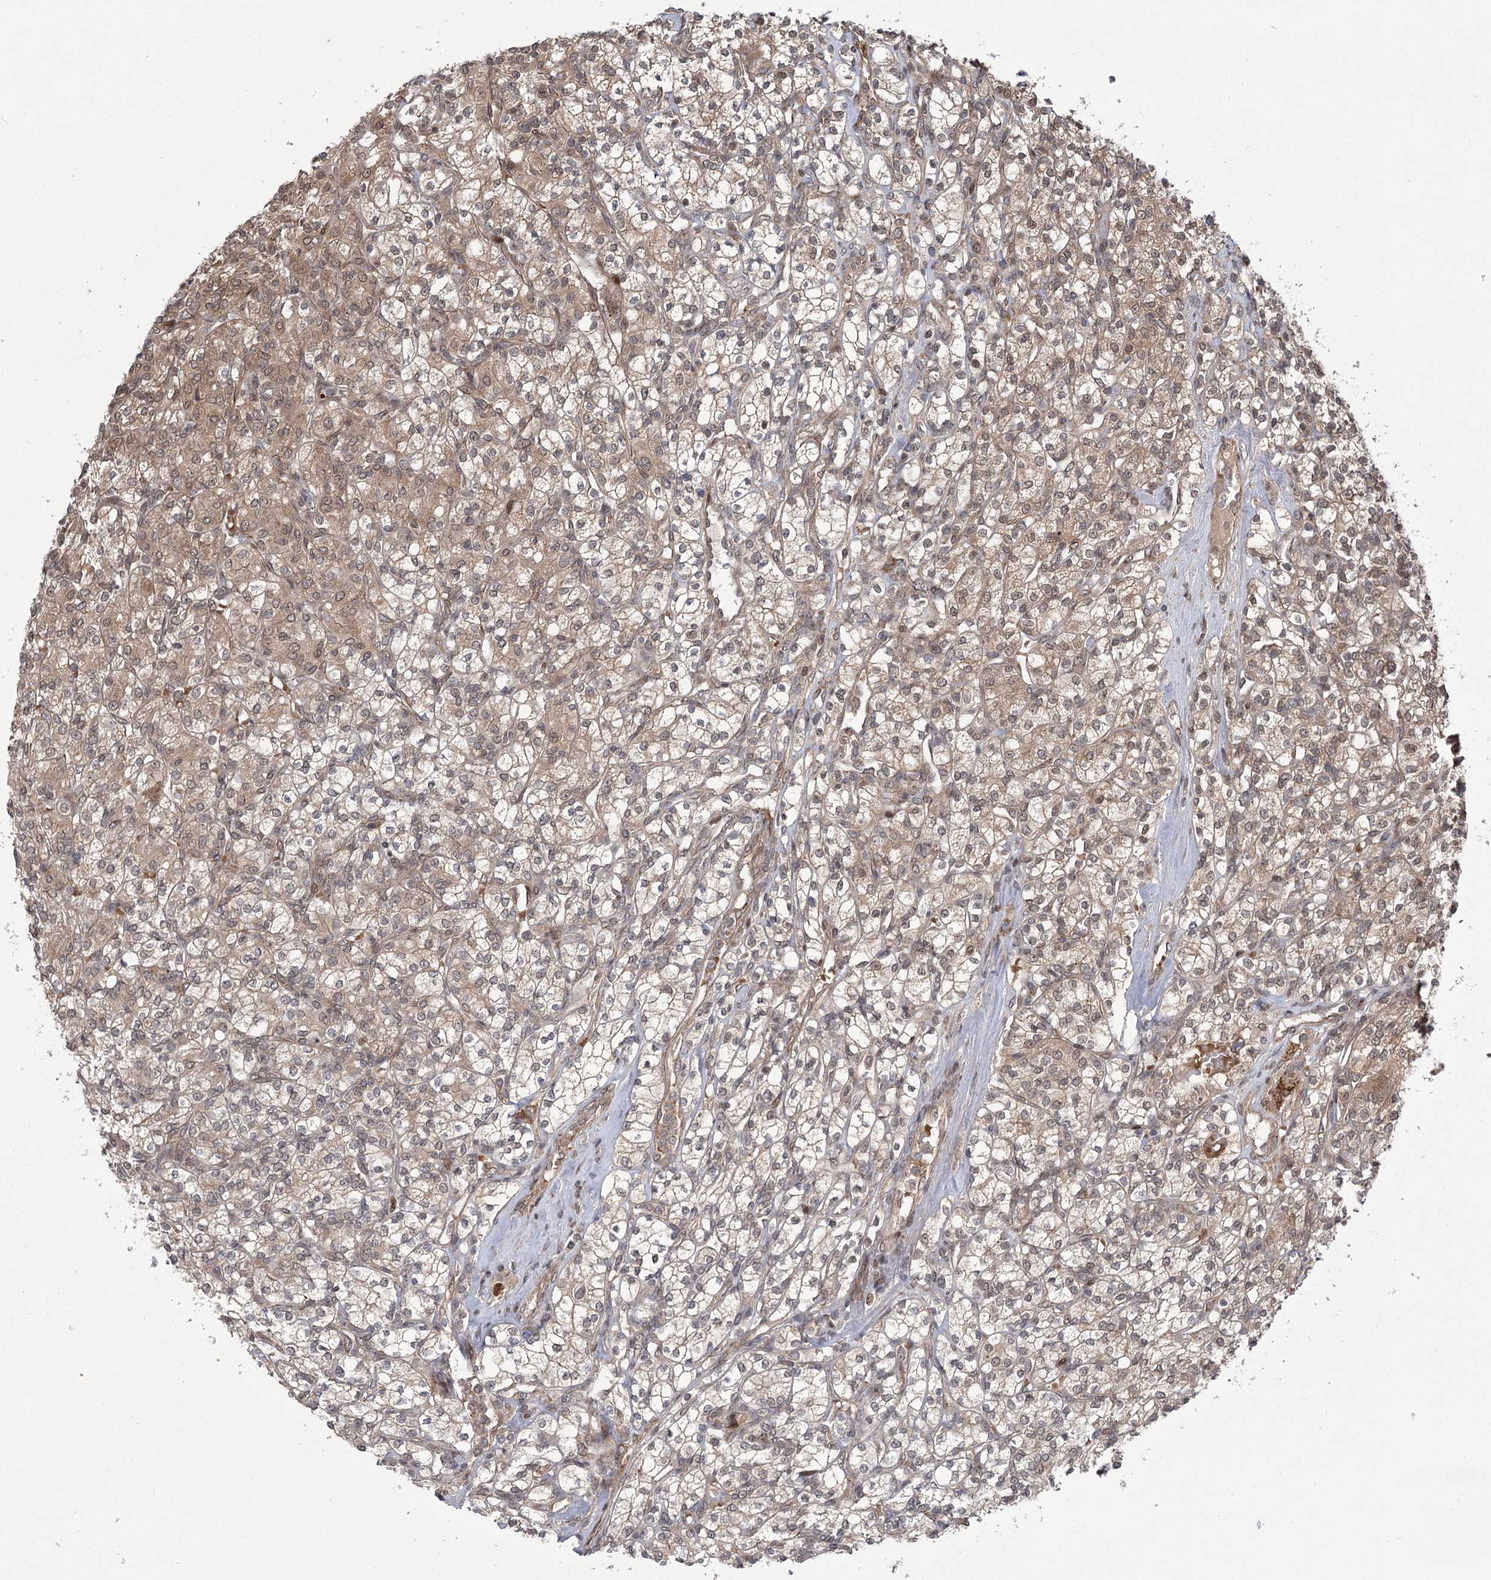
{"staining": {"intensity": "weak", "quantity": ">75%", "location": "cytoplasmic/membranous"}, "tissue": "renal cancer", "cell_type": "Tumor cells", "image_type": "cancer", "snomed": [{"axis": "morphology", "description": "Adenocarcinoma, NOS"}, {"axis": "topography", "description": "Kidney"}], "caption": "Immunohistochemistry (IHC) of adenocarcinoma (renal) reveals low levels of weak cytoplasmic/membranous staining in about >75% of tumor cells.", "gene": "TENM2", "patient": {"sex": "male", "age": 77}}